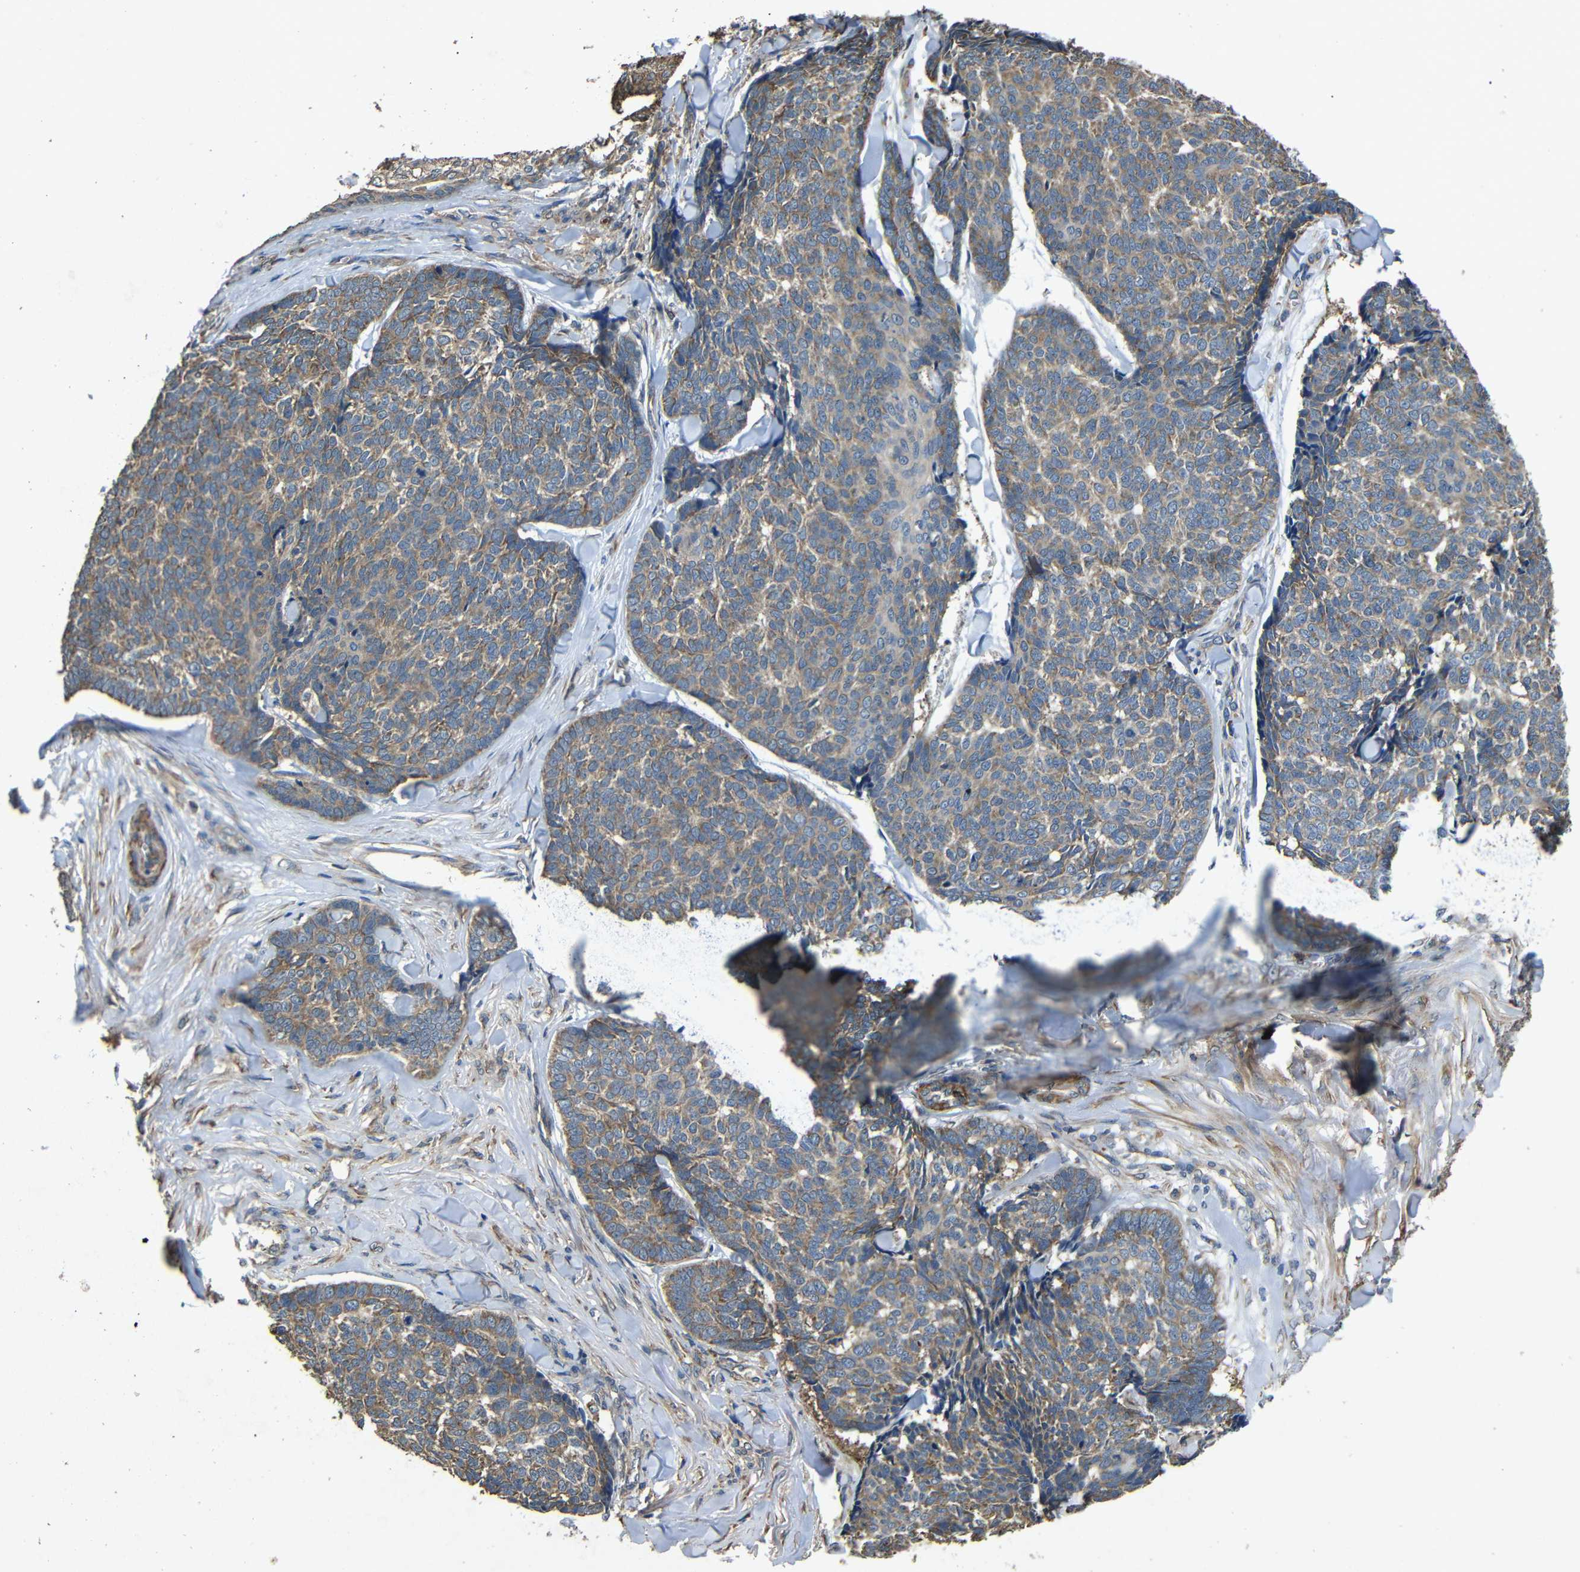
{"staining": {"intensity": "moderate", "quantity": "25%-75%", "location": "cytoplasmic/membranous"}, "tissue": "skin cancer", "cell_type": "Tumor cells", "image_type": "cancer", "snomed": [{"axis": "morphology", "description": "Basal cell carcinoma"}, {"axis": "topography", "description": "Skin"}], "caption": "Immunohistochemical staining of basal cell carcinoma (skin) shows moderate cytoplasmic/membranous protein expression in about 25%-75% of tumor cells. The staining is performed using DAB brown chromogen to label protein expression. The nuclei are counter-stained blue using hematoxylin.", "gene": "BNIP3", "patient": {"sex": "male", "age": 84}}